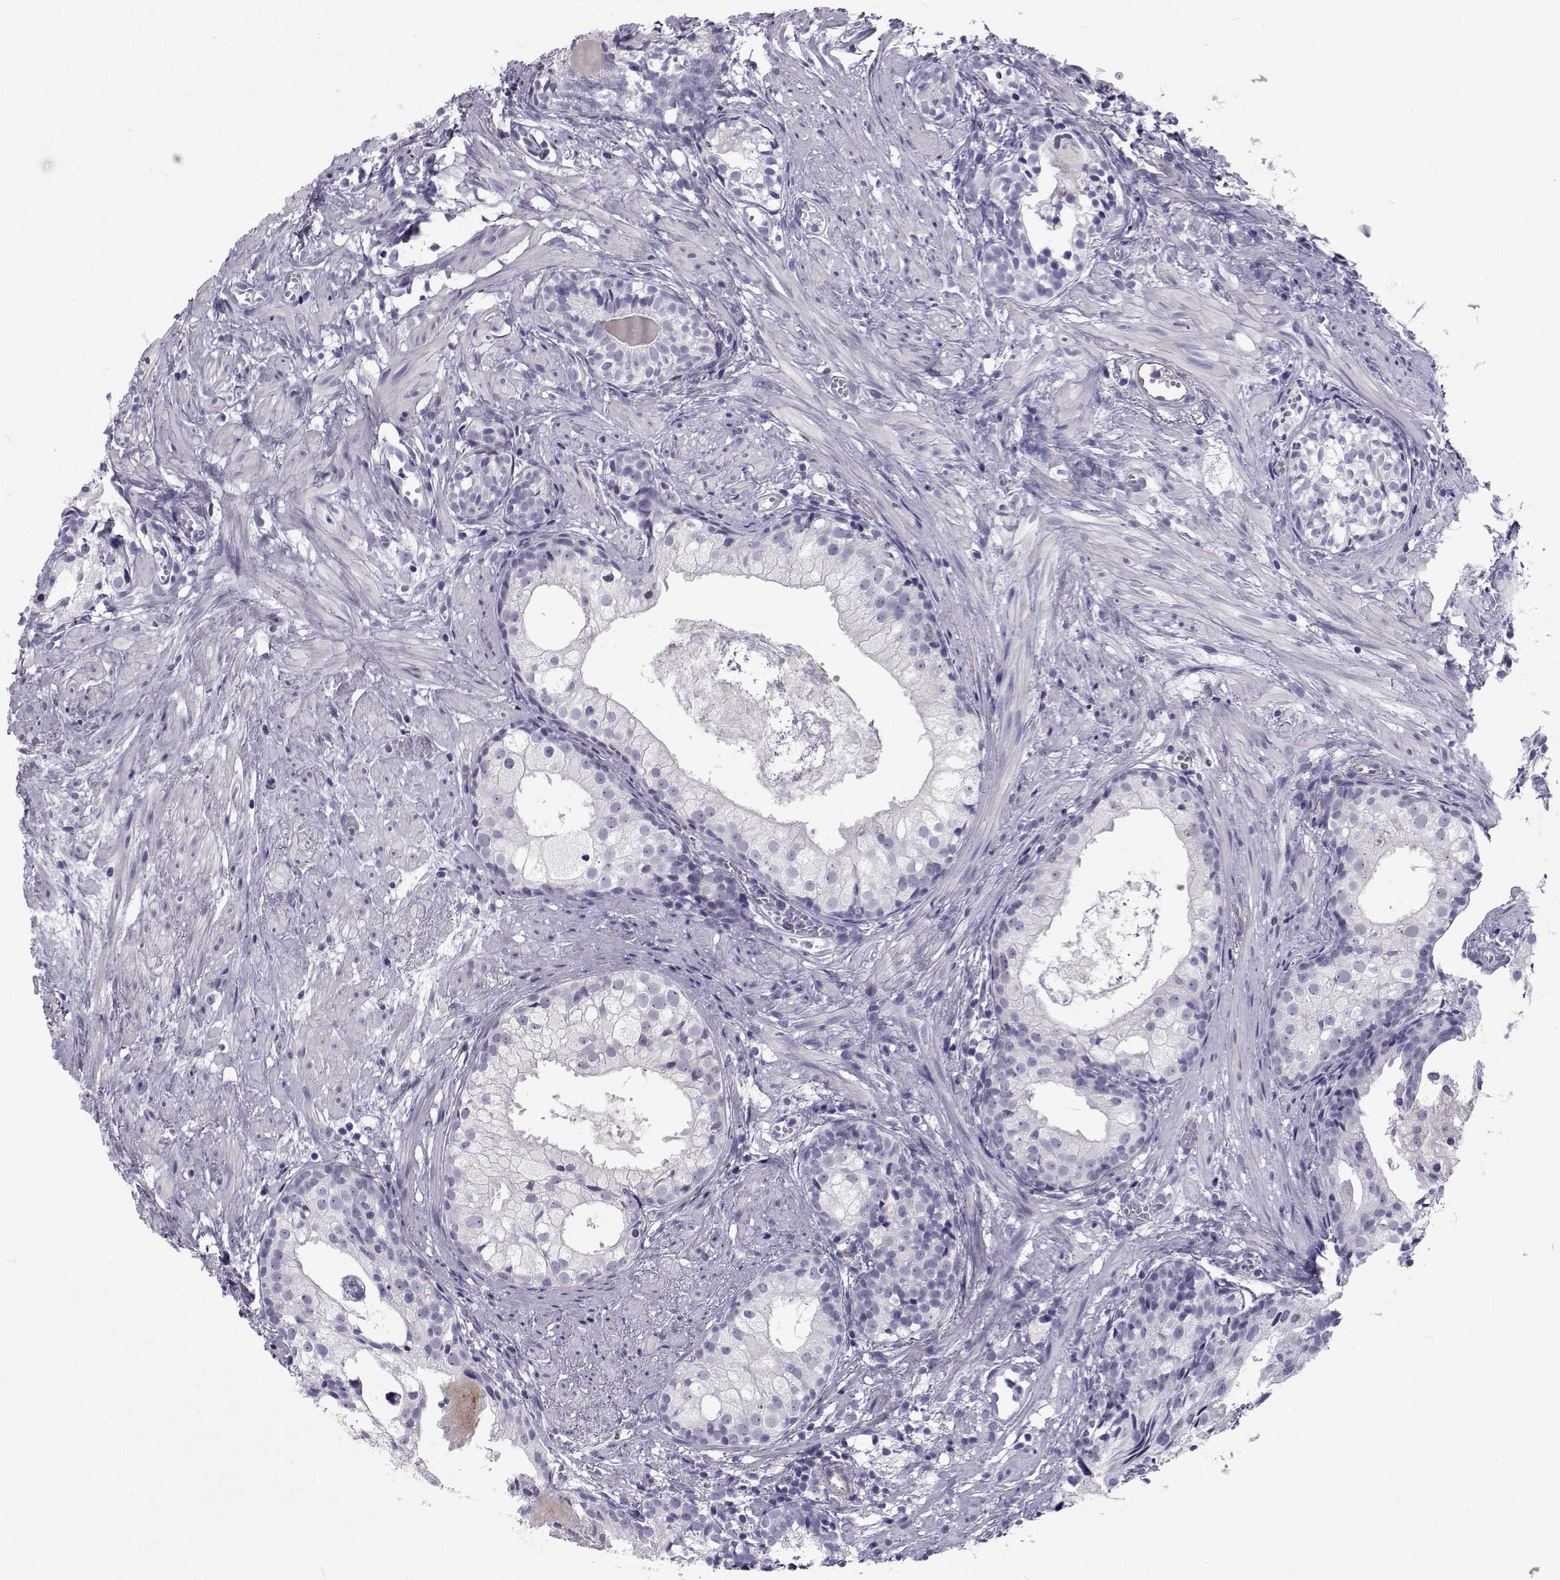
{"staining": {"intensity": "negative", "quantity": "none", "location": "none"}, "tissue": "prostate cancer", "cell_type": "Tumor cells", "image_type": "cancer", "snomed": [{"axis": "morphology", "description": "Adenocarcinoma, High grade"}, {"axis": "topography", "description": "Prostate"}], "caption": "This is an immunohistochemistry image of prostate cancer. There is no staining in tumor cells.", "gene": "GALM", "patient": {"sex": "male", "age": 85}}